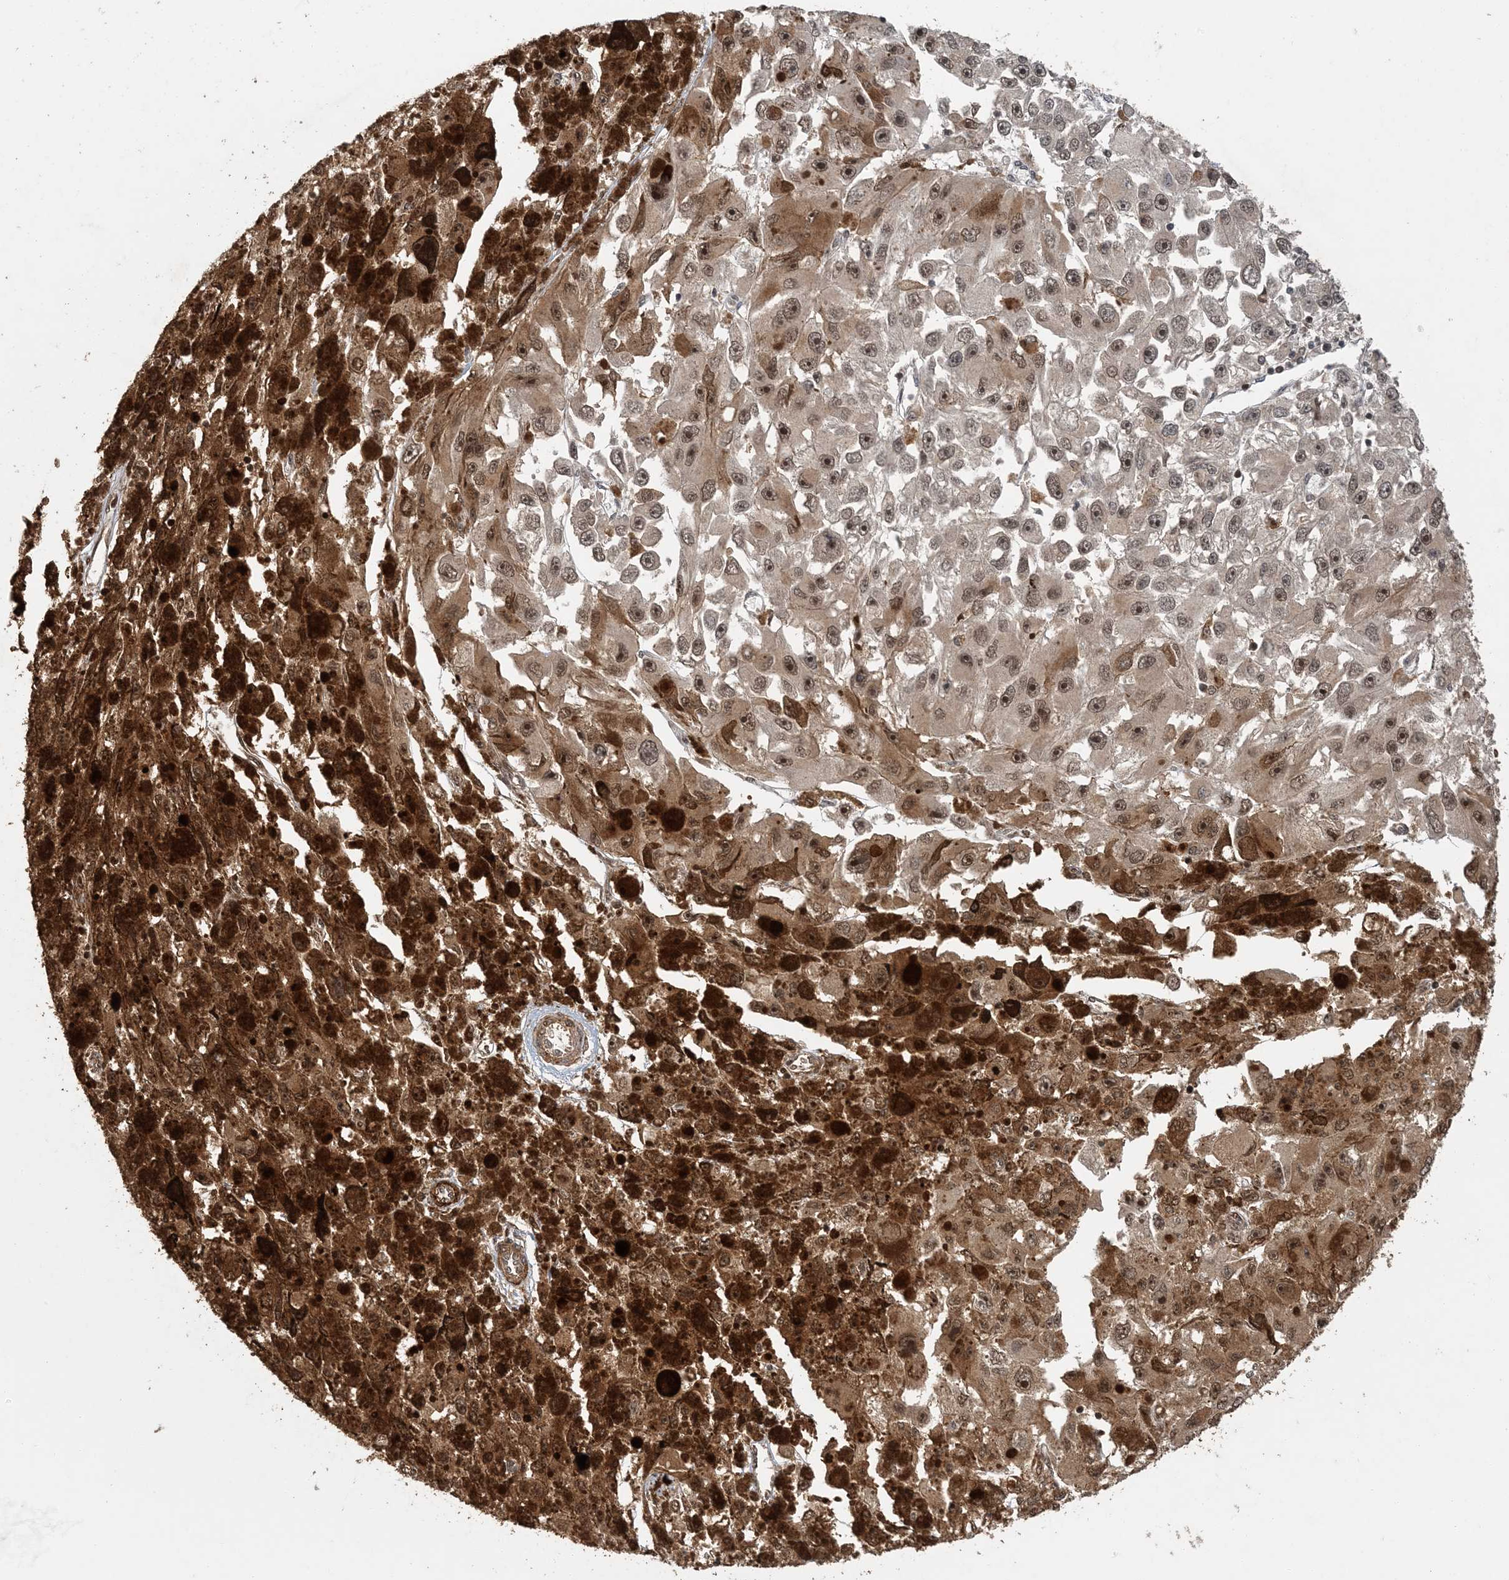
{"staining": {"intensity": "moderate", "quantity": ">75%", "location": "cytoplasmic/membranous,nuclear"}, "tissue": "melanoma", "cell_type": "Tumor cells", "image_type": "cancer", "snomed": [{"axis": "morphology", "description": "Malignant melanoma, NOS"}, {"axis": "topography", "description": "Skin"}], "caption": "The micrograph exhibits immunohistochemical staining of malignant melanoma. There is moderate cytoplasmic/membranous and nuclear positivity is identified in approximately >75% of tumor cells.", "gene": "ATP13A2", "patient": {"sex": "female", "age": 104}}